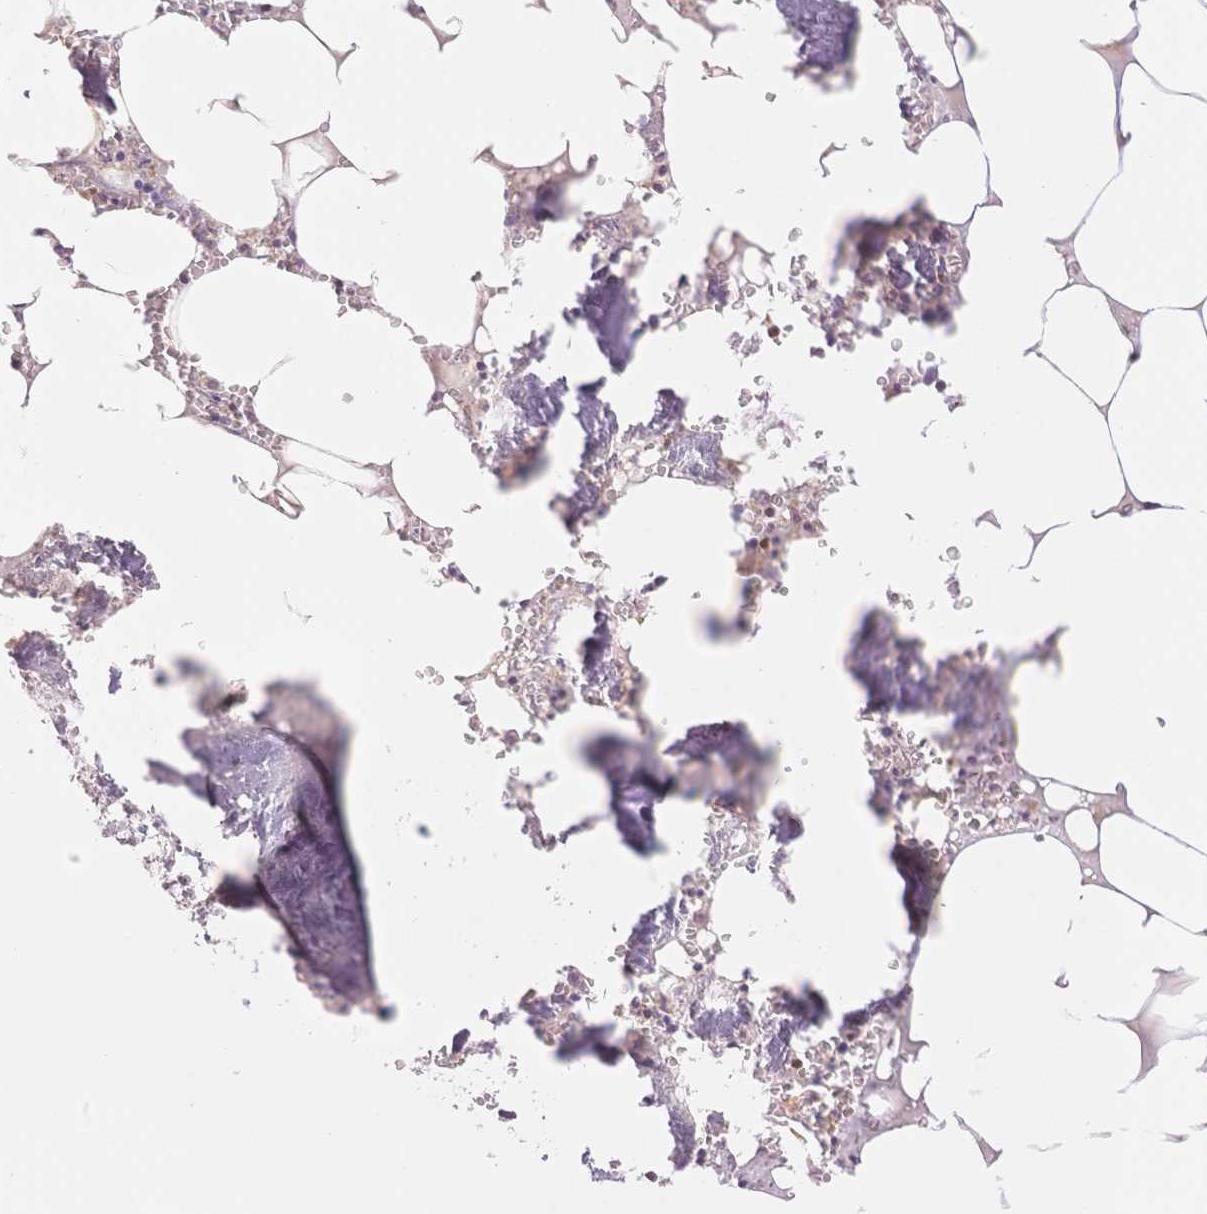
{"staining": {"intensity": "weak", "quantity": "<25%", "location": "cytoplasmic/membranous"}, "tissue": "bone marrow", "cell_type": "Hematopoietic cells", "image_type": "normal", "snomed": [{"axis": "morphology", "description": "Normal tissue, NOS"}, {"axis": "topography", "description": "Bone marrow"}], "caption": "A high-resolution histopathology image shows immunohistochemistry staining of unremarkable bone marrow, which displays no significant staining in hematopoietic cells. The staining was performed using DAB to visualize the protein expression in brown, while the nuclei were stained in blue with hematoxylin (Magnification: 20x).", "gene": "STK39", "patient": {"sex": "male", "age": 54}}